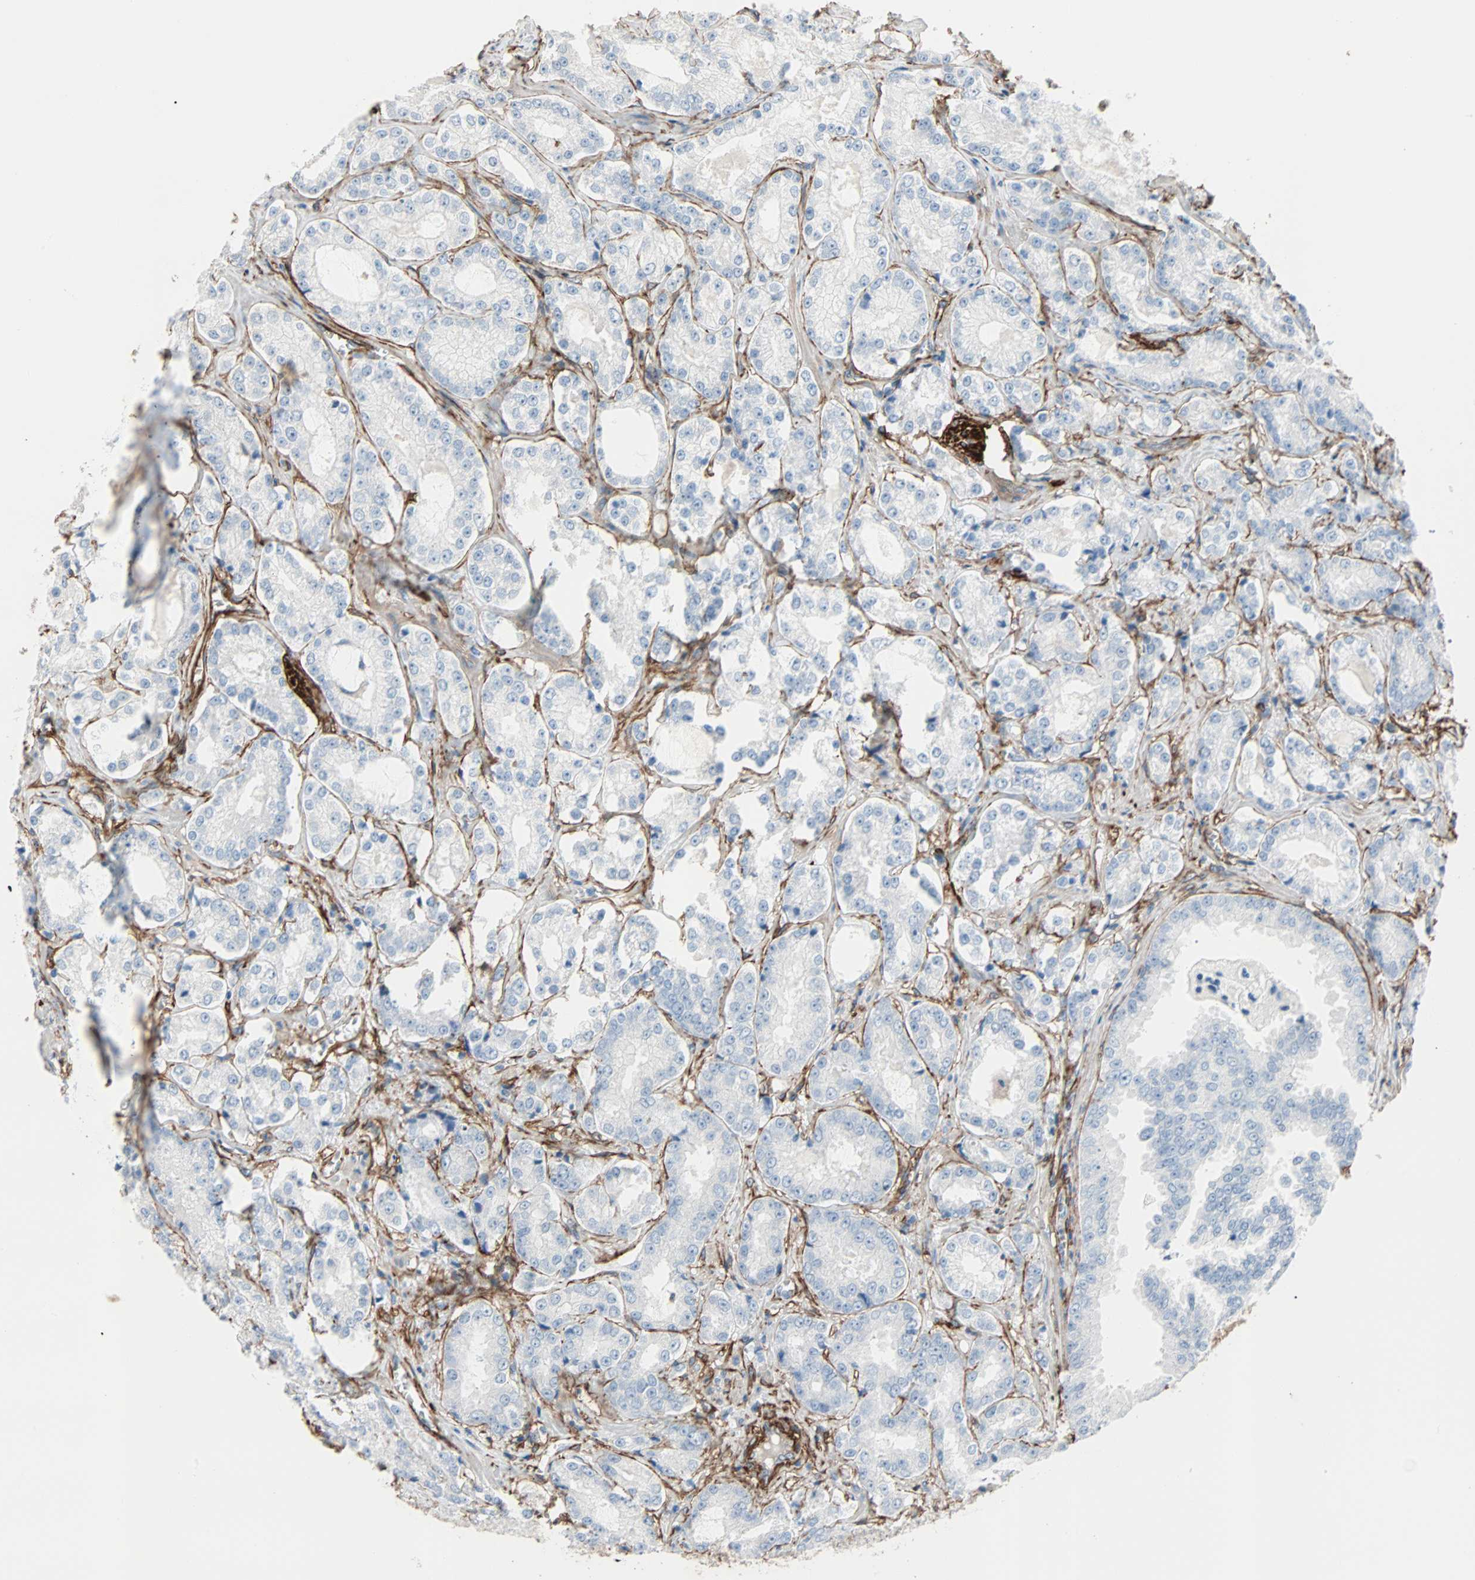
{"staining": {"intensity": "negative", "quantity": "none", "location": "none"}, "tissue": "prostate cancer", "cell_type": "Tumor cells", "image_type": "cancer", "snomed": [{"axis": "morphology", "description": "Adenocarcinoma, High grade"}, {"axis": "topography", "description": "Prostate"}], "caption": "Protein analysis of prostate high-grade adenocarcinoma shows no significant expression in tumor cells. (DAB immunohistochemistry visualized using brightfield microscopy, high magnification).", "gene": "EPB41L2", "patient": {"sex": "male", "age": 73}}